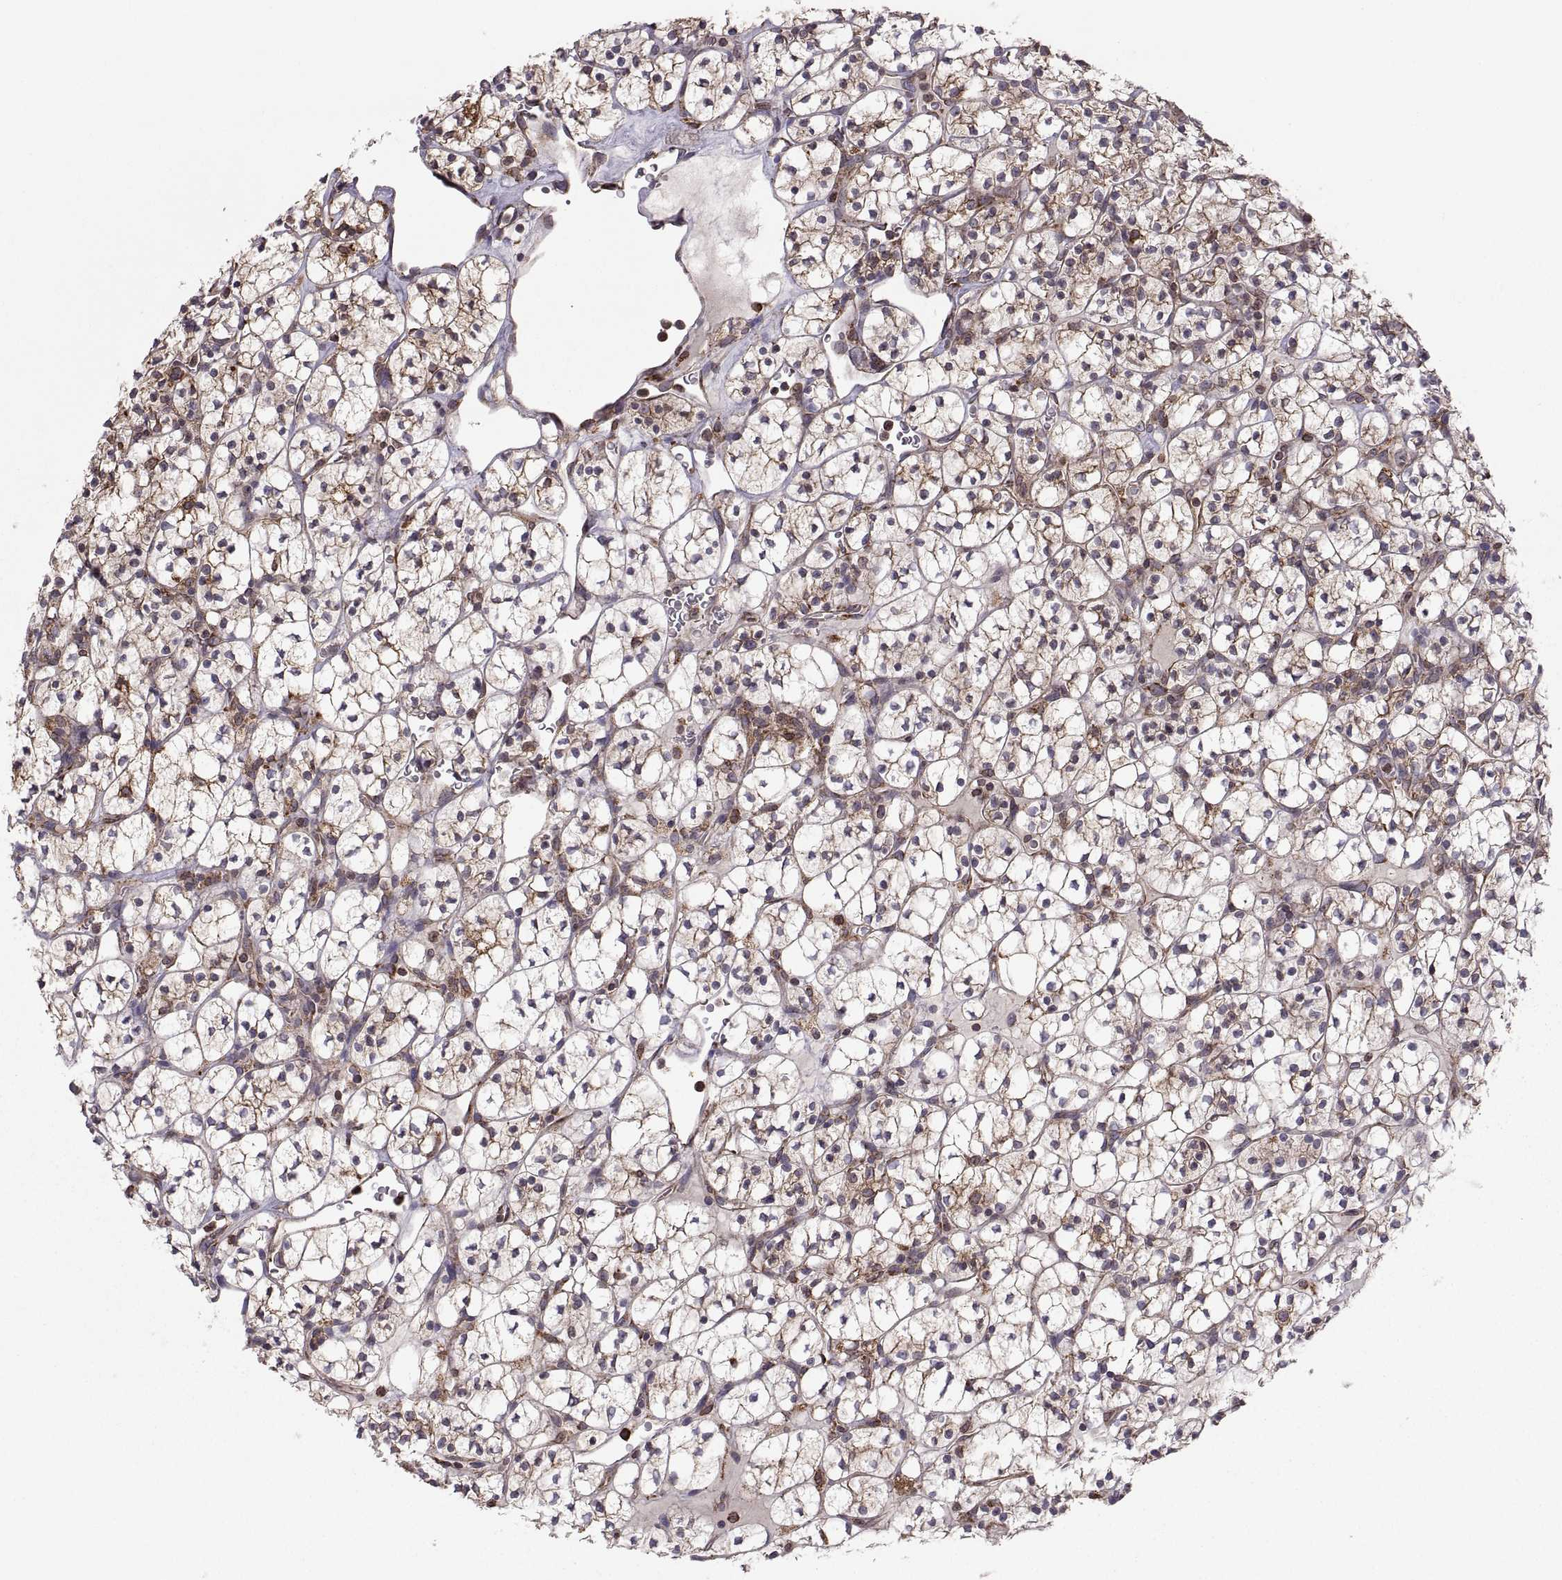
{"staining": {"intensity": "weak", "quantity": "25%-75%", "location": "cytoplasmic/membranous"}, "tissue": "renal cancer", "cell_type": "Tumor cells", "image_type": "cancer", "snomed": [{"axis": "morphology", "description": "Adenocarcinoma, NOS"}, {"axis": "topography", "description": "Kidney"}], "caption": "Renal adenocarcinoma was stained to show a protein in brown. There is low levels of weak cytoplasmic/membranous expression in about 25%-75% of tumor cells.", "gene": "PDIA3", "patient": {"sex": "female", "age": 89}}